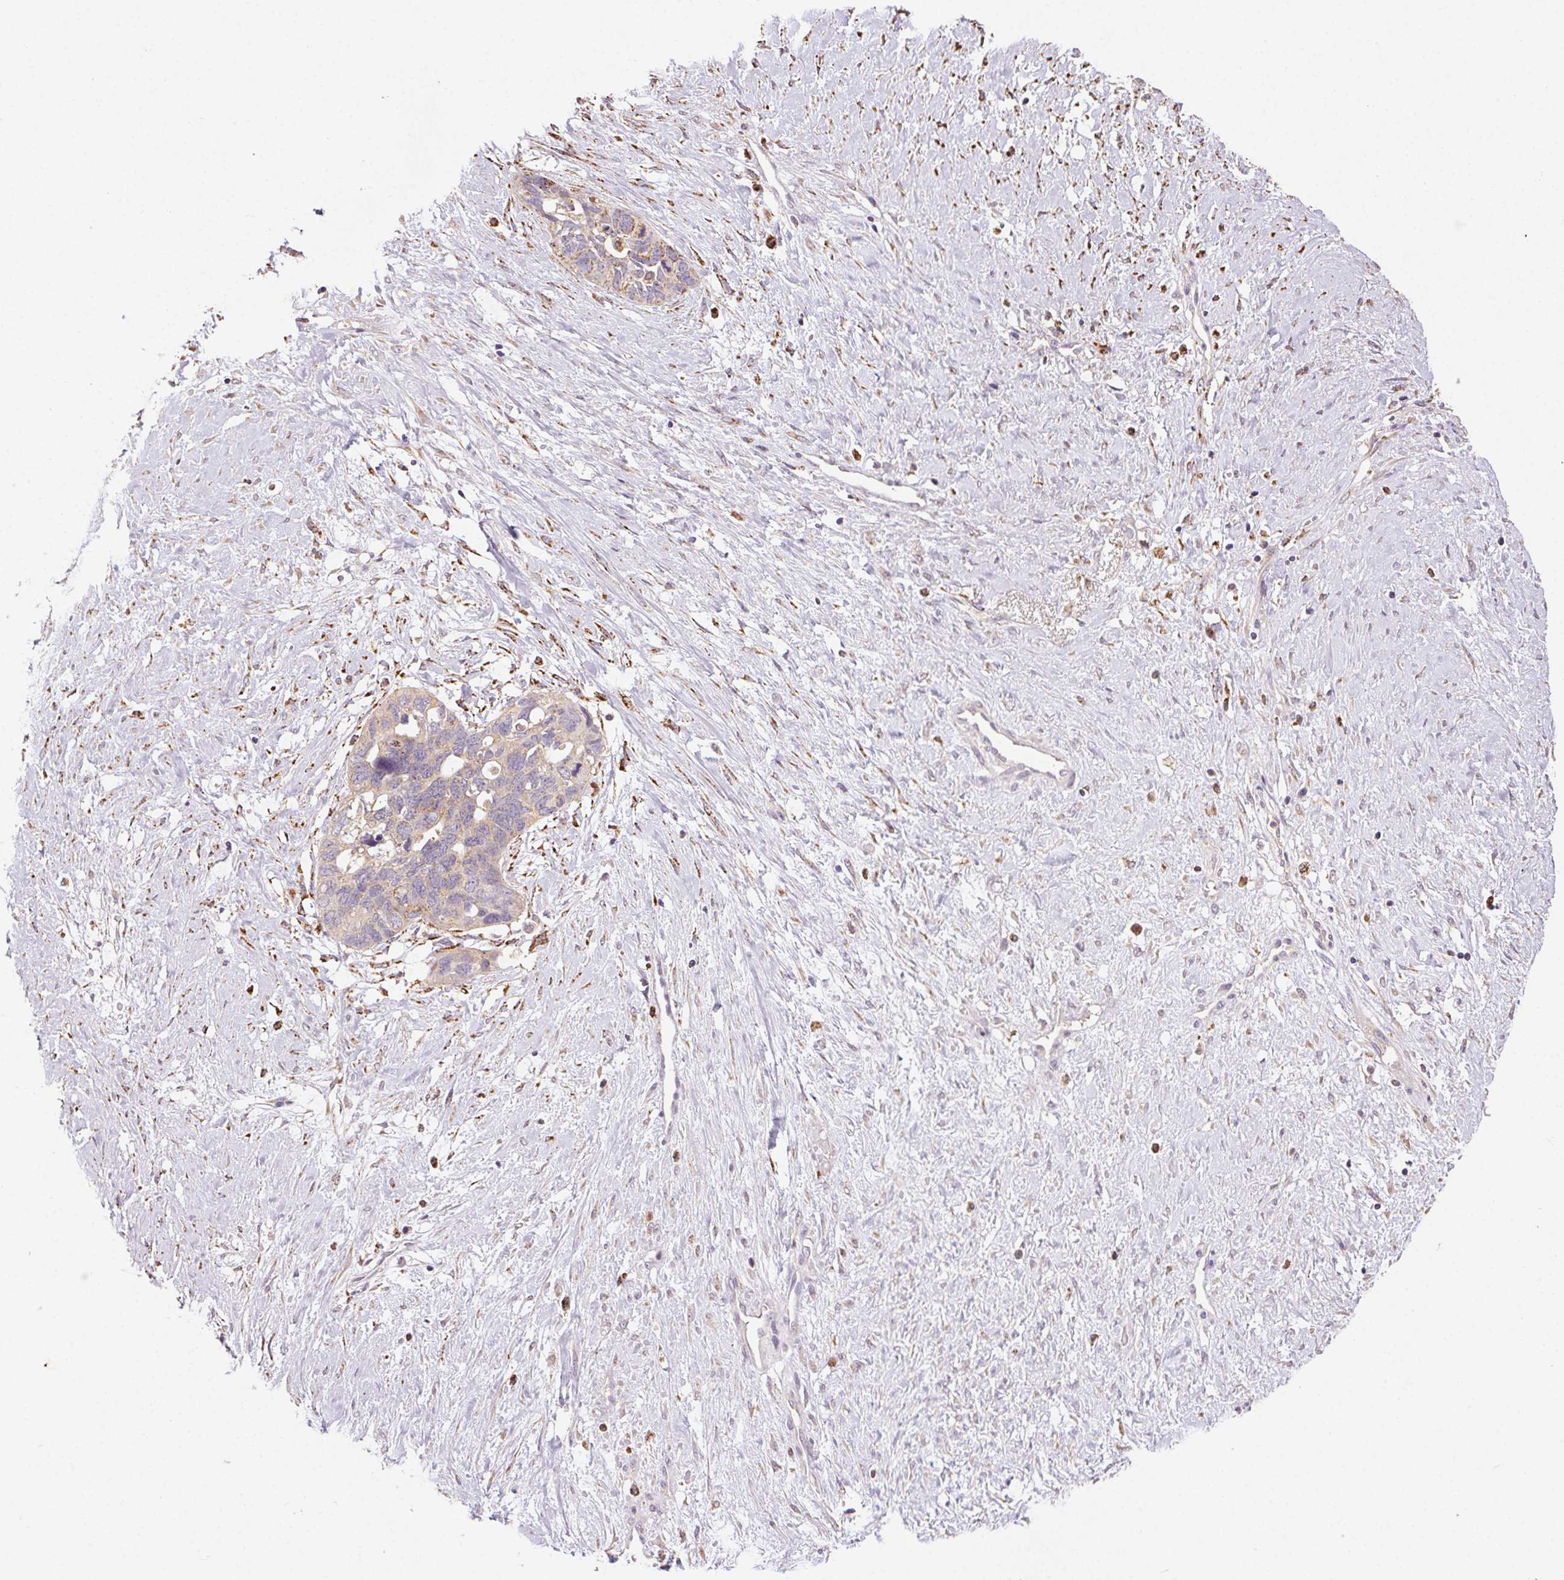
{"staining": {"intensity": "weak", "quantity": "<25%", "location": "cytoplasmic/membranous"}, "tissue": "ovarian cancer", "cell_type": "Tumor cells", "image_type": "cancer", "snomed": [{"axis": "morphology", "description": "Cystadenocarcinoma, serous, NOS"}, {"axis": "topography", "description": "Ovary"}], "caption": "DAB (3,3'-diaminobenzidine) immunohistochemical staining of human ovarian cancer (serous cystadenocarcinoma) reveals no significant staining in tumor cells. The staining was performed using DAB to visualize the protein expression in brown, while the nuclei were stained in blue with hematoxylin (Magnification: 20x).", "gene": "FNBP1L", "patient": {"sex": "female", "age": 69}}